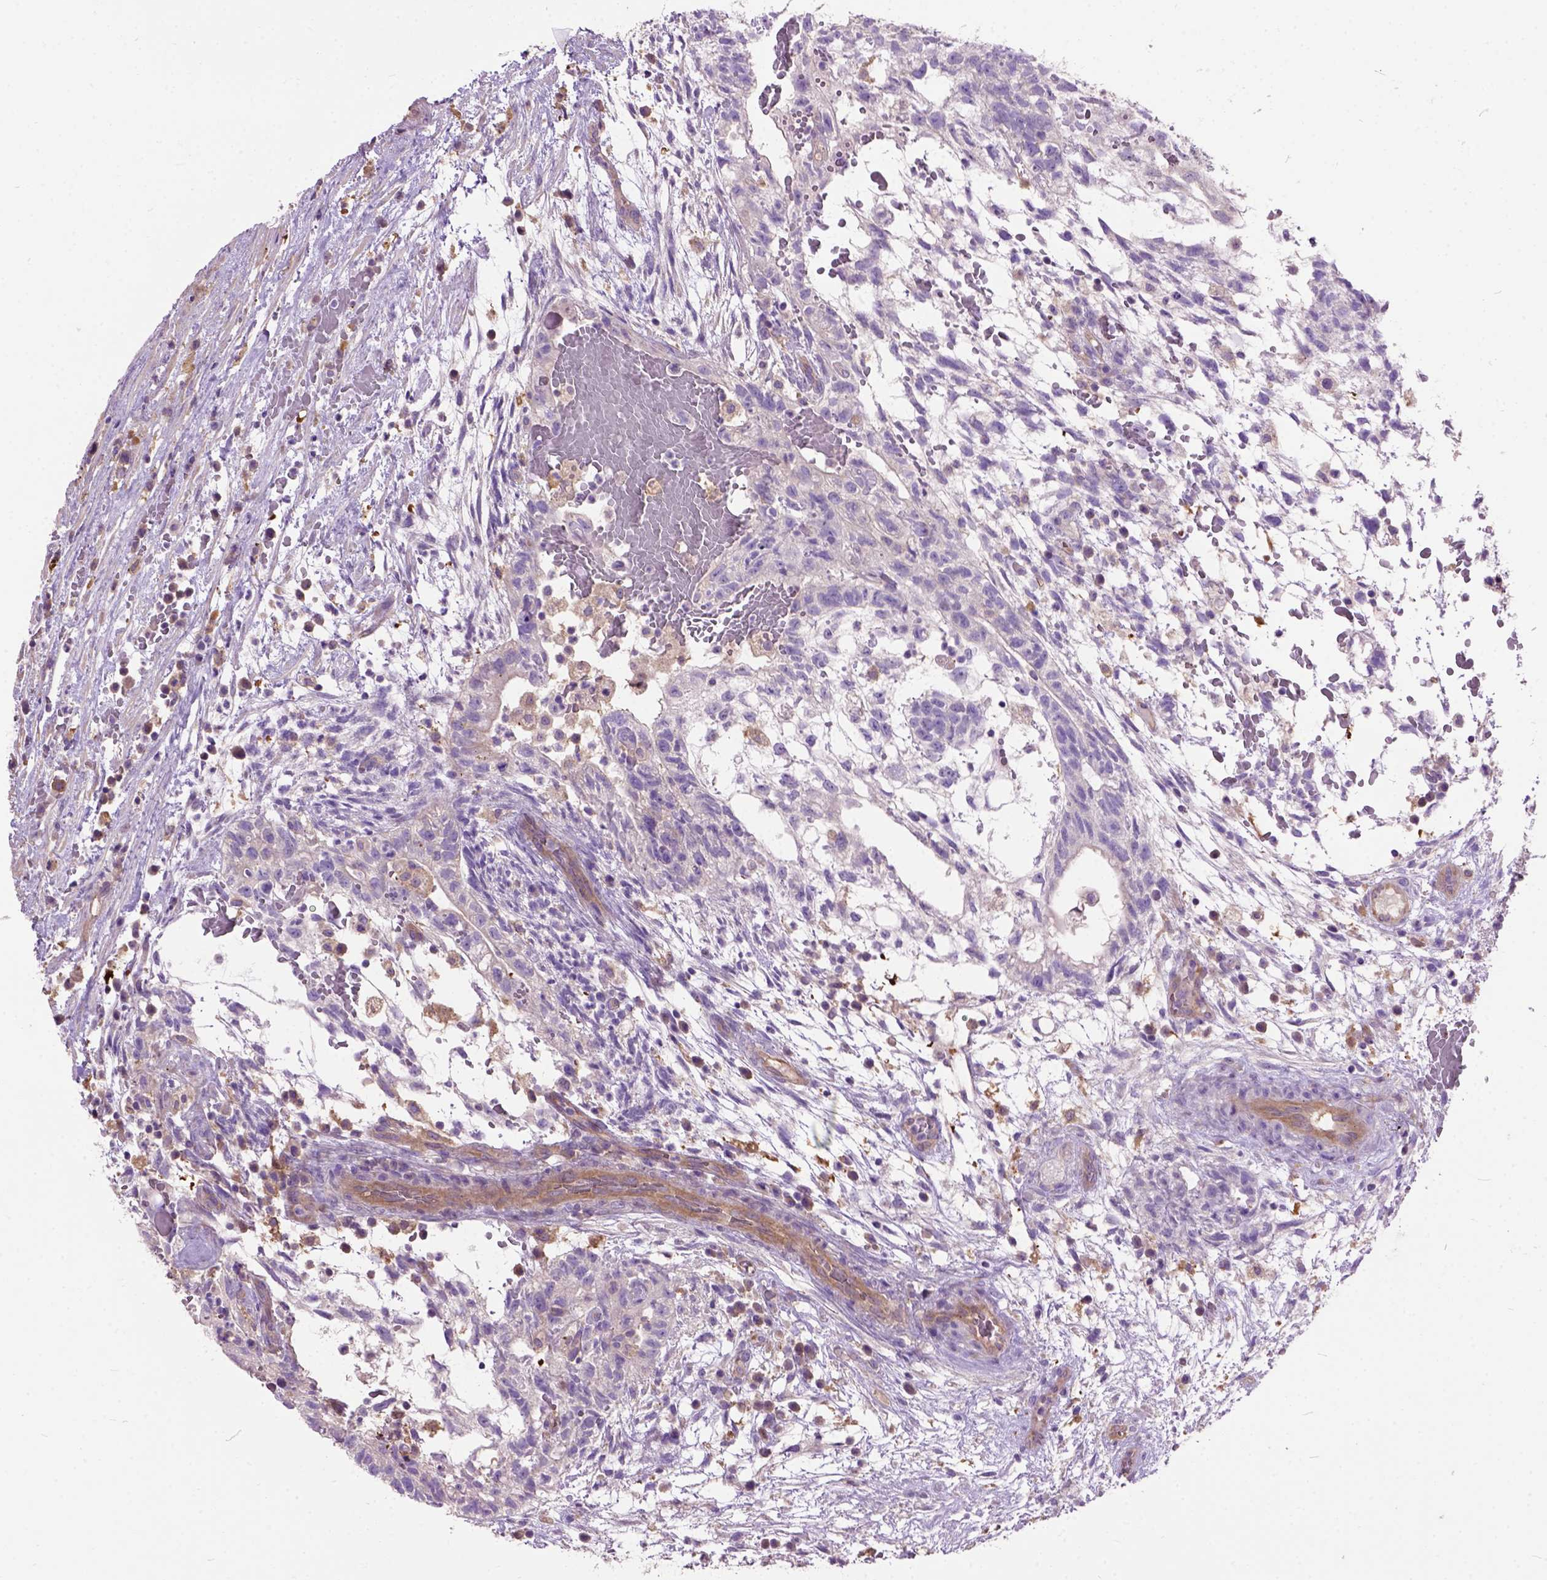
{"staining": {"intensity": "negative", "quantity": "none", "location": "none"}, "tissue": "testis cancer", "cell_type": "Tumor cells", "image_type": "cancer", "snomed": [{"axis": "morphology", "description": "Normal tissue, NOS"}, {"axis": "morphology", "description": "Carcinoma, Embryonal, NOS"}, {"axis": "topography", "description": "Testis"}], "caption": "A histopathology image of testis cancer stained for a protein exhibits no brown staining in tumor cells. (Brightfield microscopy of DAB (3,3'-diaminobenzidine) IHC at high magnification).", "gene": "SEMA4F", "patient": {"sex": "male", "age": 32}}